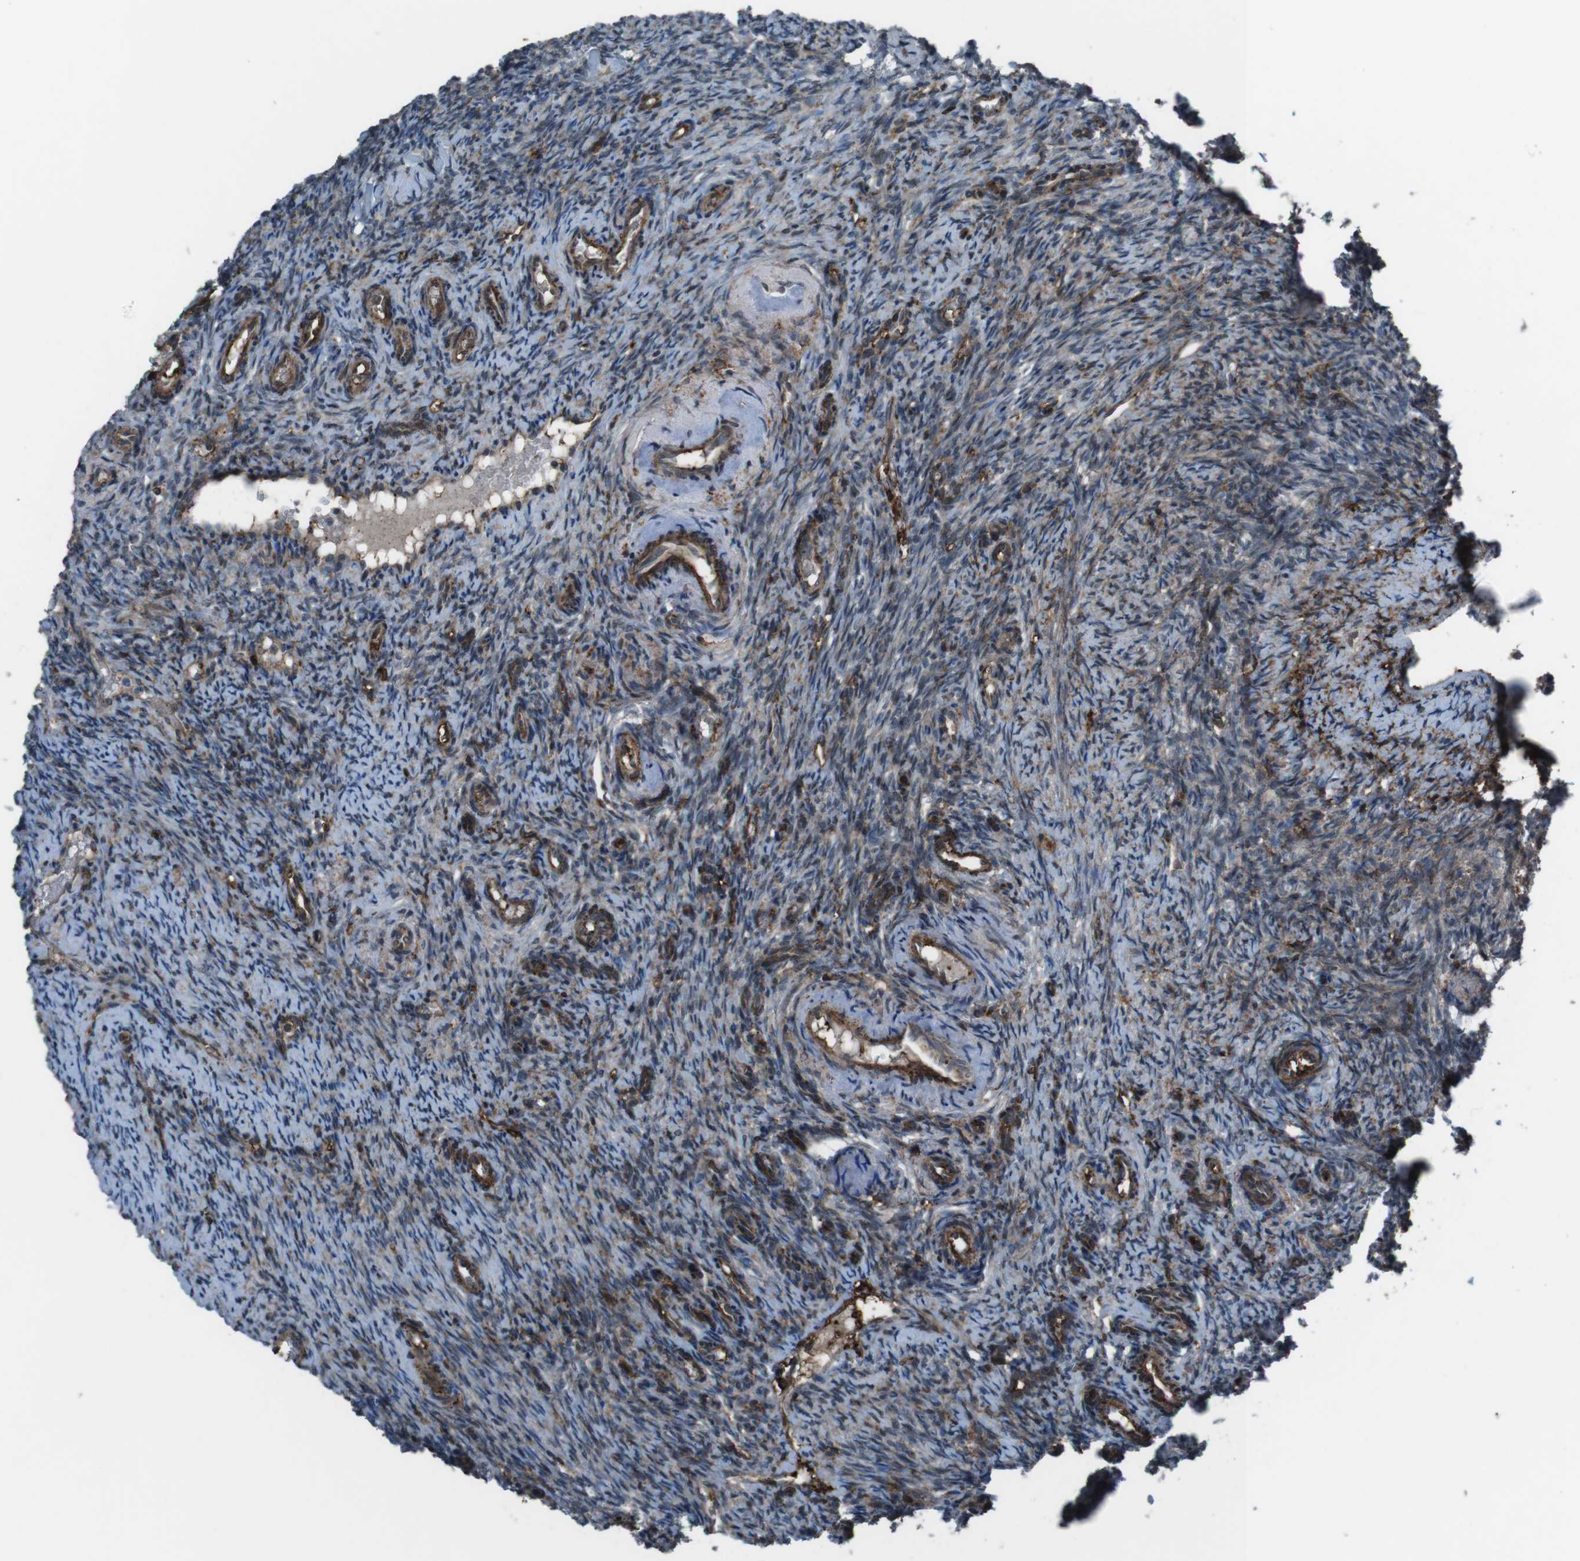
{"staining": {"intensity": "moderate", "quantity": "25%-75%", "location": "cytoplasmic/membranous,nuclear"}, "tissue": "ovary", "cell_type": "Ovarian stroma cells", "image_type": "normal", "snomed": [{"axis": "morphology", "description": "Normal tissue, NOS"}, {"axis": "topography", "description": "Ovary"}], "caption": "Ovarian stroma cells show medium levels of moderate cytoplasmic/membranous,nuclear positivity in about 25%-75% of cells in unremarkable ovary.", "gene": "GDF10", "patient": {"sex": "female", "age": 41}}